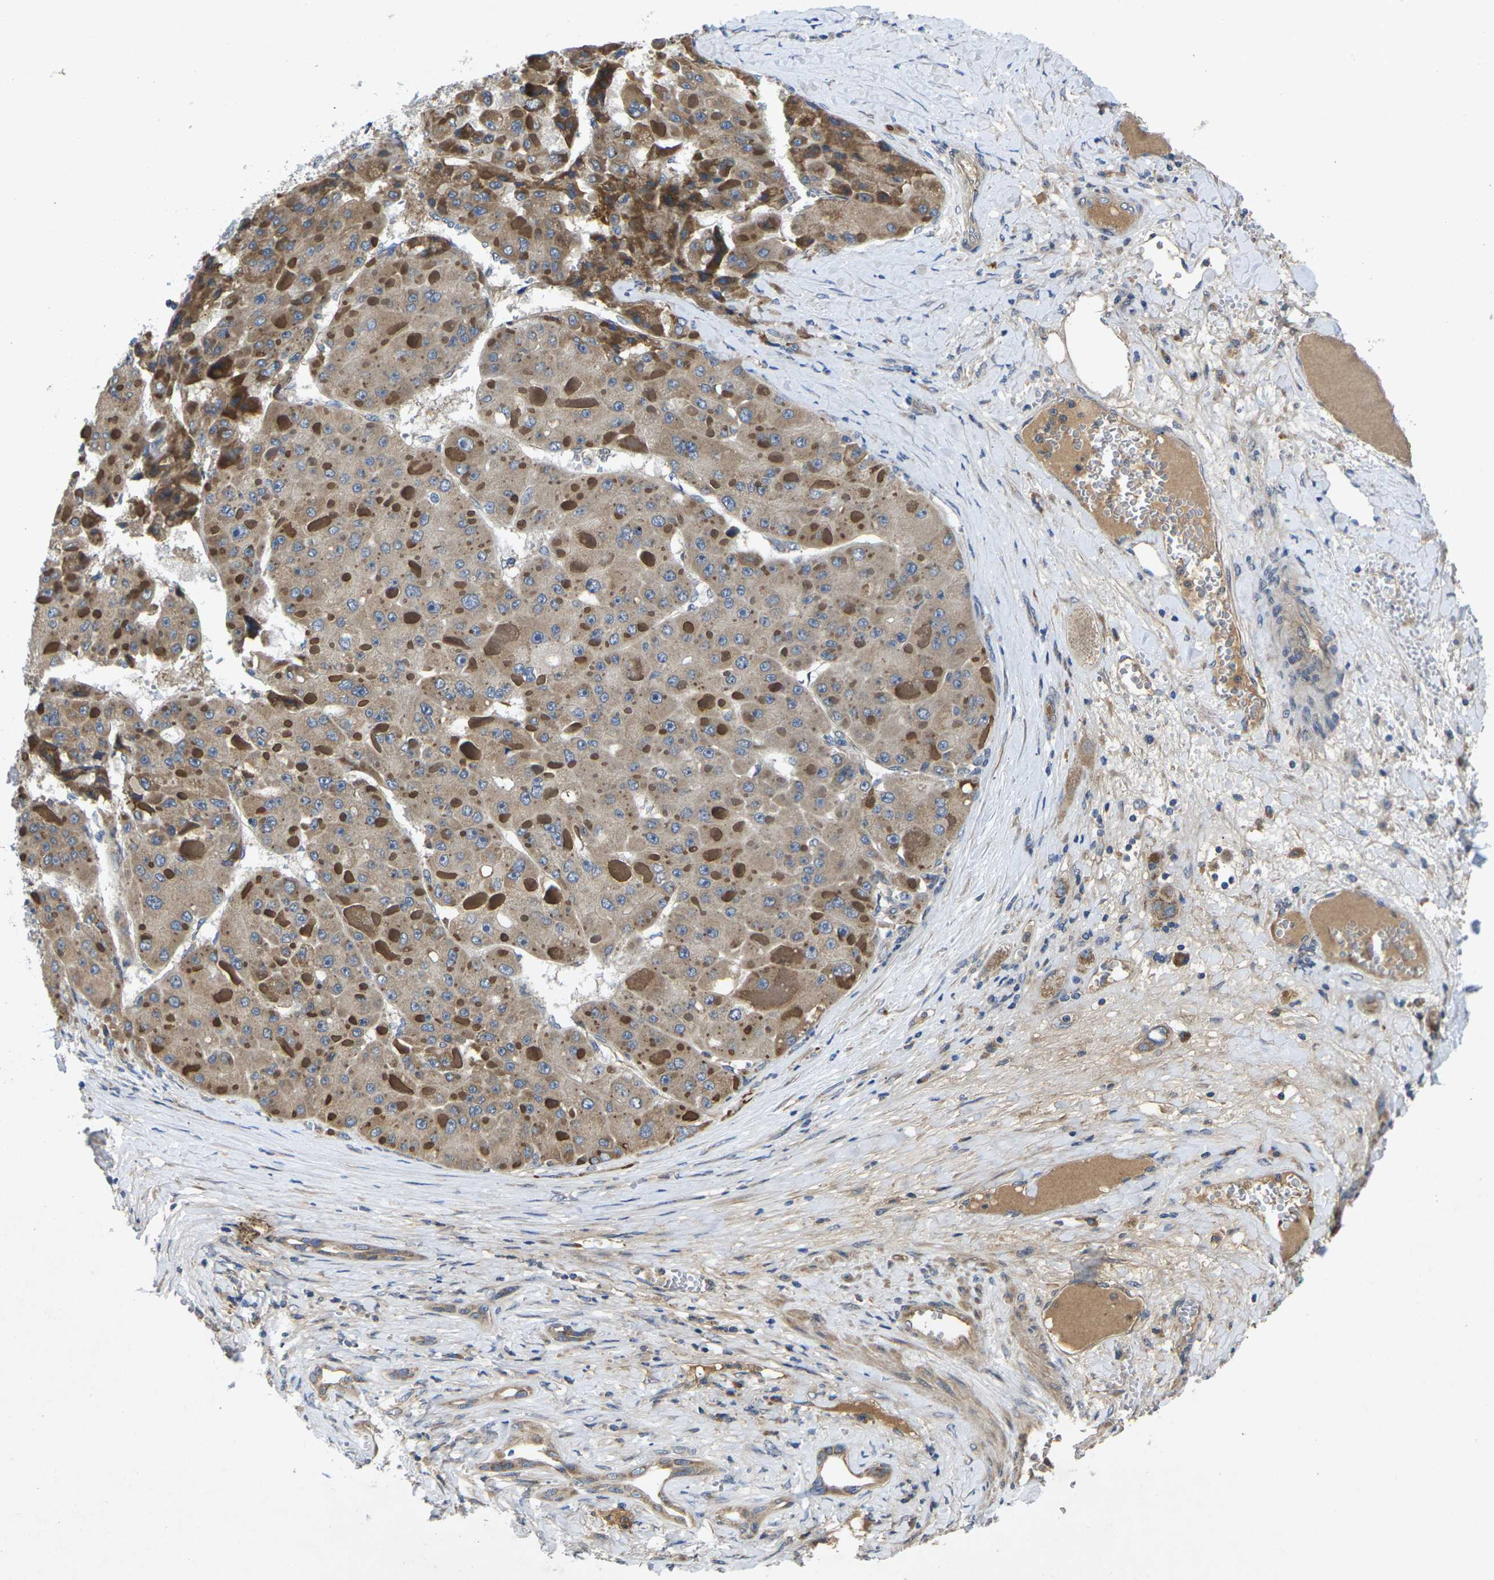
{"staining": {"intensity": "weak", "quantity": ">75%", "location": "cytoplasmic/membranous"}, "tissue": "liver cancer", "cell_type": "Tumor cells", "image_type": "cancer", "snomed": [{"axis": "morphology", "description": "Carcinoma, Hepatocellular, NOS"}, {"axis": "topography", "description": "Liver"}], "caption": "Protein positivity by immunohistochemistry (IHC) demonstrates weak cytoplasmic/membranous staining in about >75% of tumor cells in liver cancer (hepatocellular carcinoma).", "gene": "KIF1B", "patient": {"sex": "female", "age": 73}}